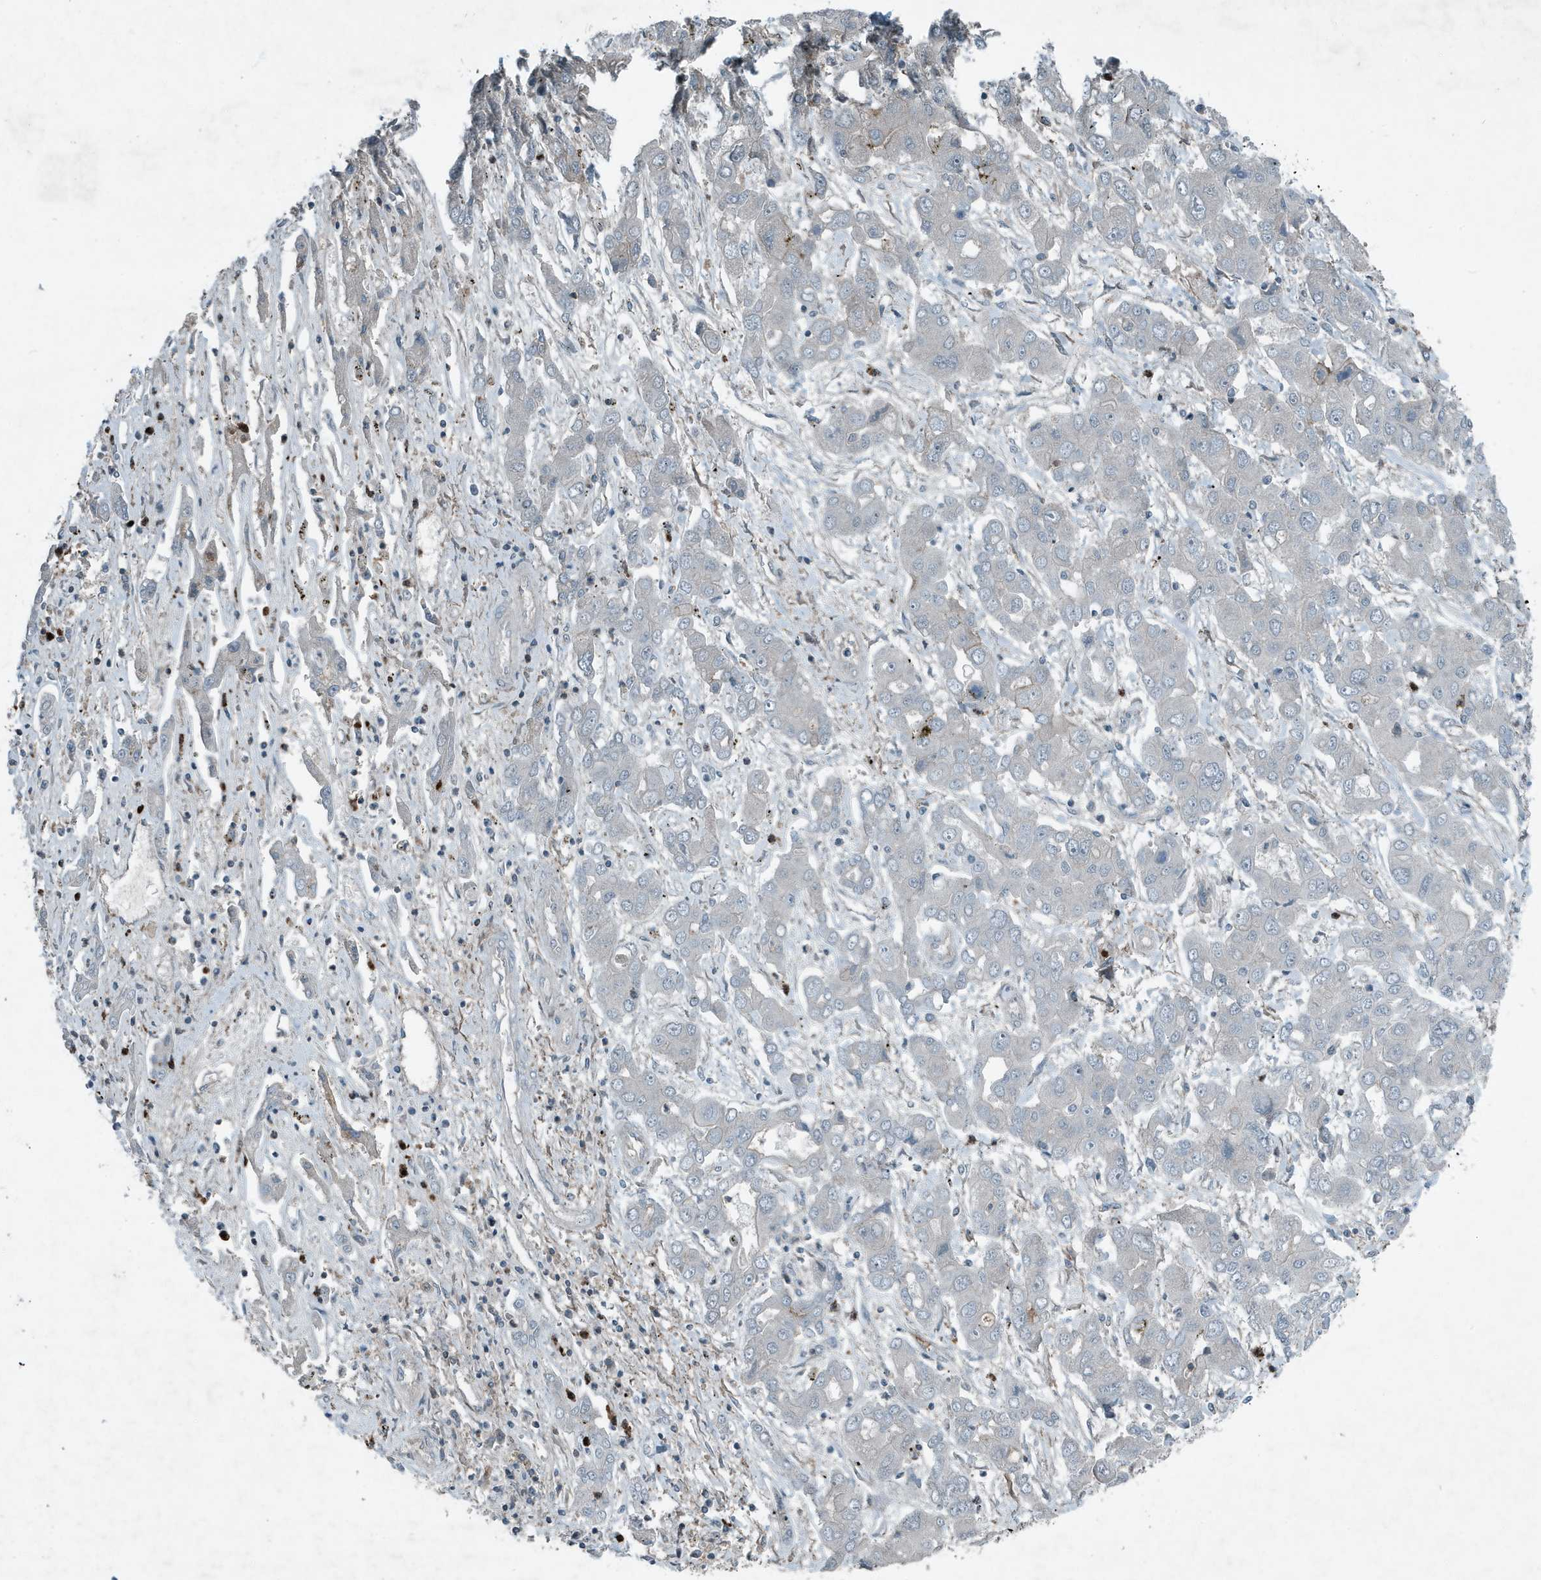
{"staining": {"intensity": "negative", "quantity": "none", "location": "none"}, "tissue": "liver cancer", "cell_type": "Tumor cells", "image_type": "cancer", "snomed": [{"axis": "morphology", "description": "Cholangiocarcinoma"}, {"axis": "topography", "description": "Liver"}], "caption": "There is no significant positivity in tumor cells of cholangiocarcinoma (liver).", "gene": "DAPP1", "patient": {"sex": "male", "age": 67}}